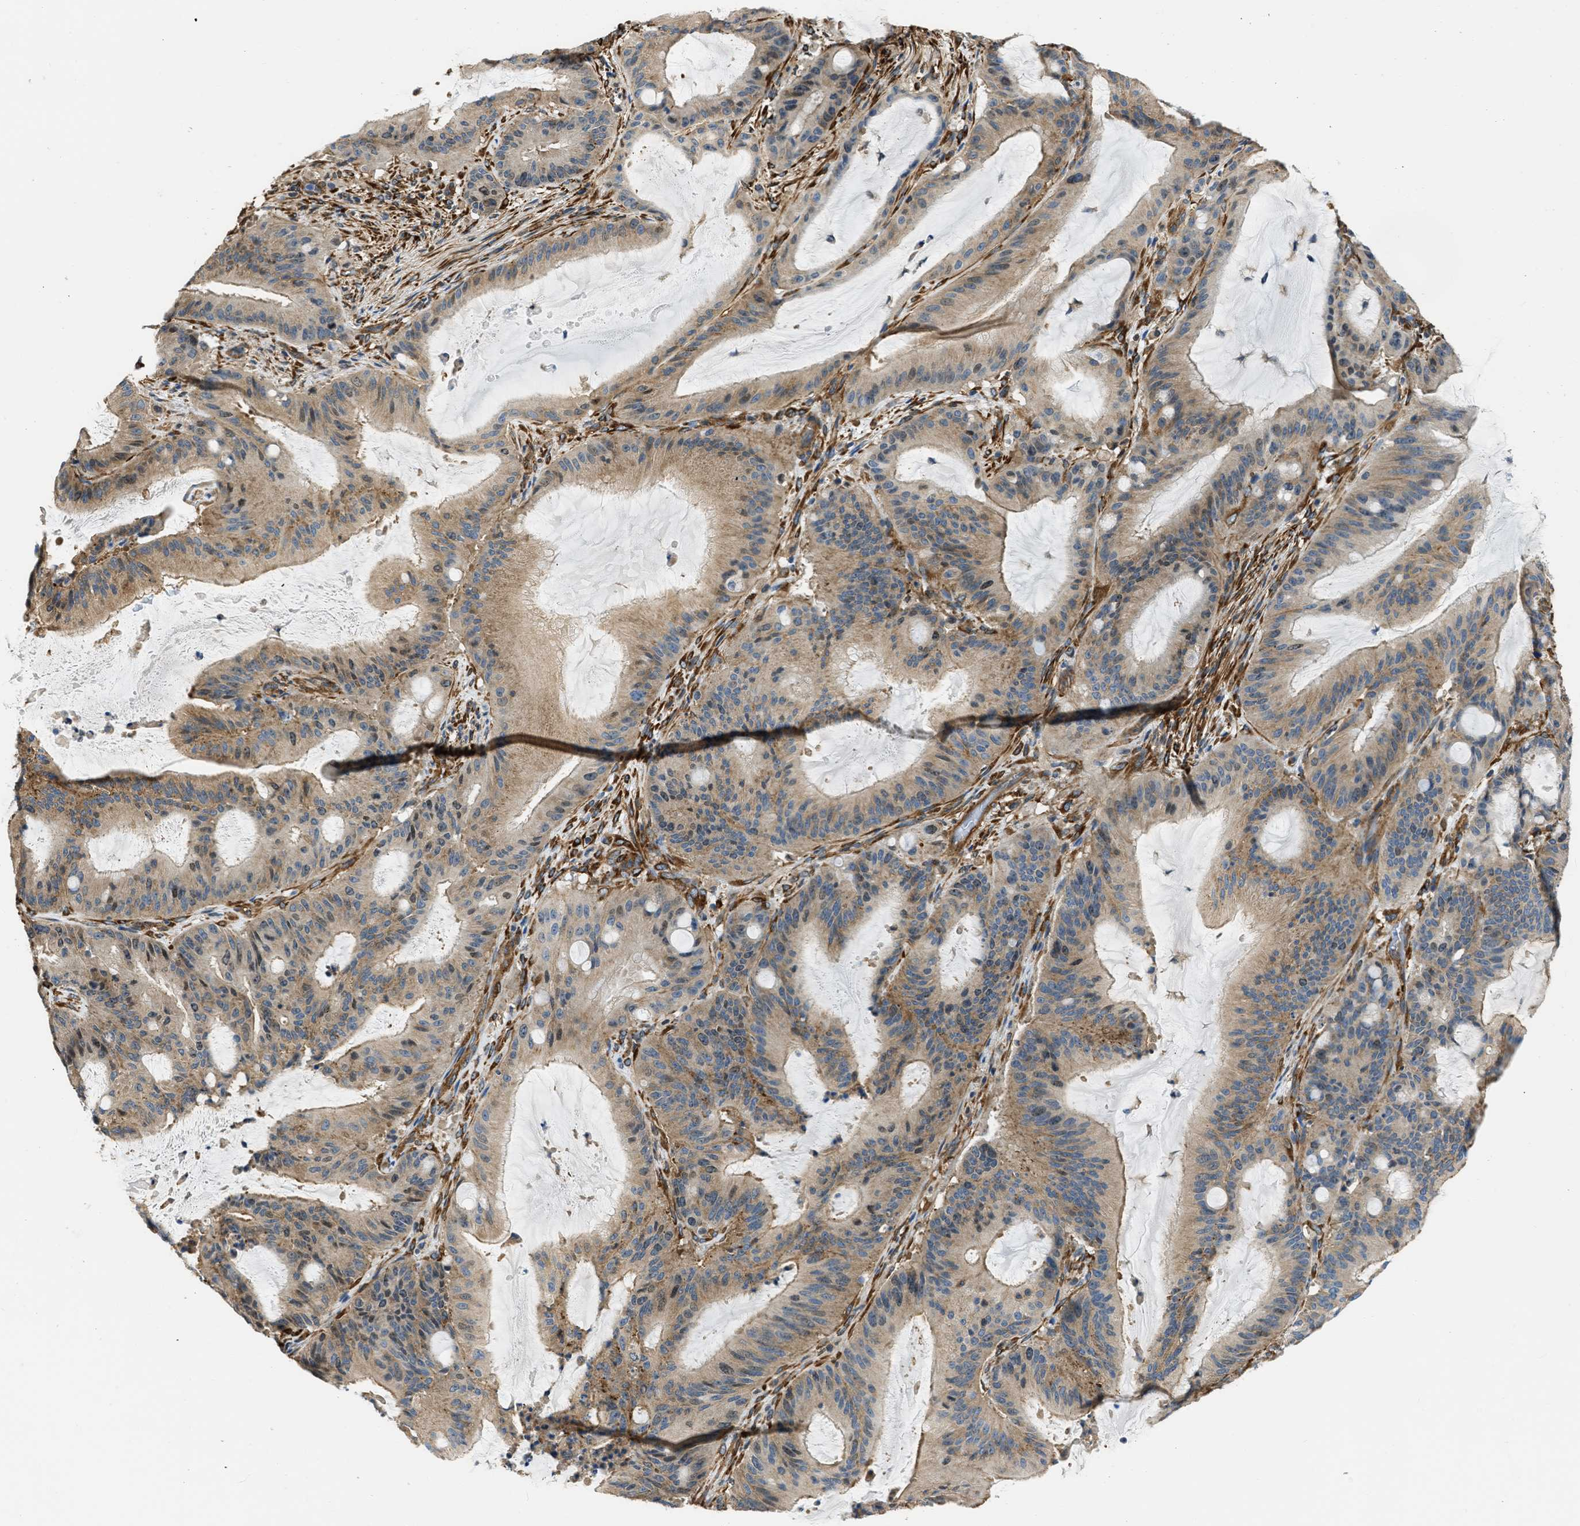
{"staining": {"intensity": "moderate", "quantity": ">75%", "location": "cytoplasmic/membranous"}, "tissue": "liver cancer", "cell_type": "Tumor cells", "image_type": "cancer", "snomed": [{"axis": "morphology", "description": "Normal tissue, NOS"}, {"axis": "morphology", "description": "Cholangiocarcinoma"}, {"axis": "topography", "description": "Liver"}, {"axis": "topography", "description": "Peripheral nerve tissue"}], "caption": "Cholangiocarcinoma (liver) was stained to show a protein in brown. There is medium levels of moderate cytoplasmic/membranous positivity in about >75% of tumor cells. (Brightfield microscopy of DAB IHC at high magnification).", "gene": "SEPTIN2", "patient": {"sex": "female", "age": 73}}